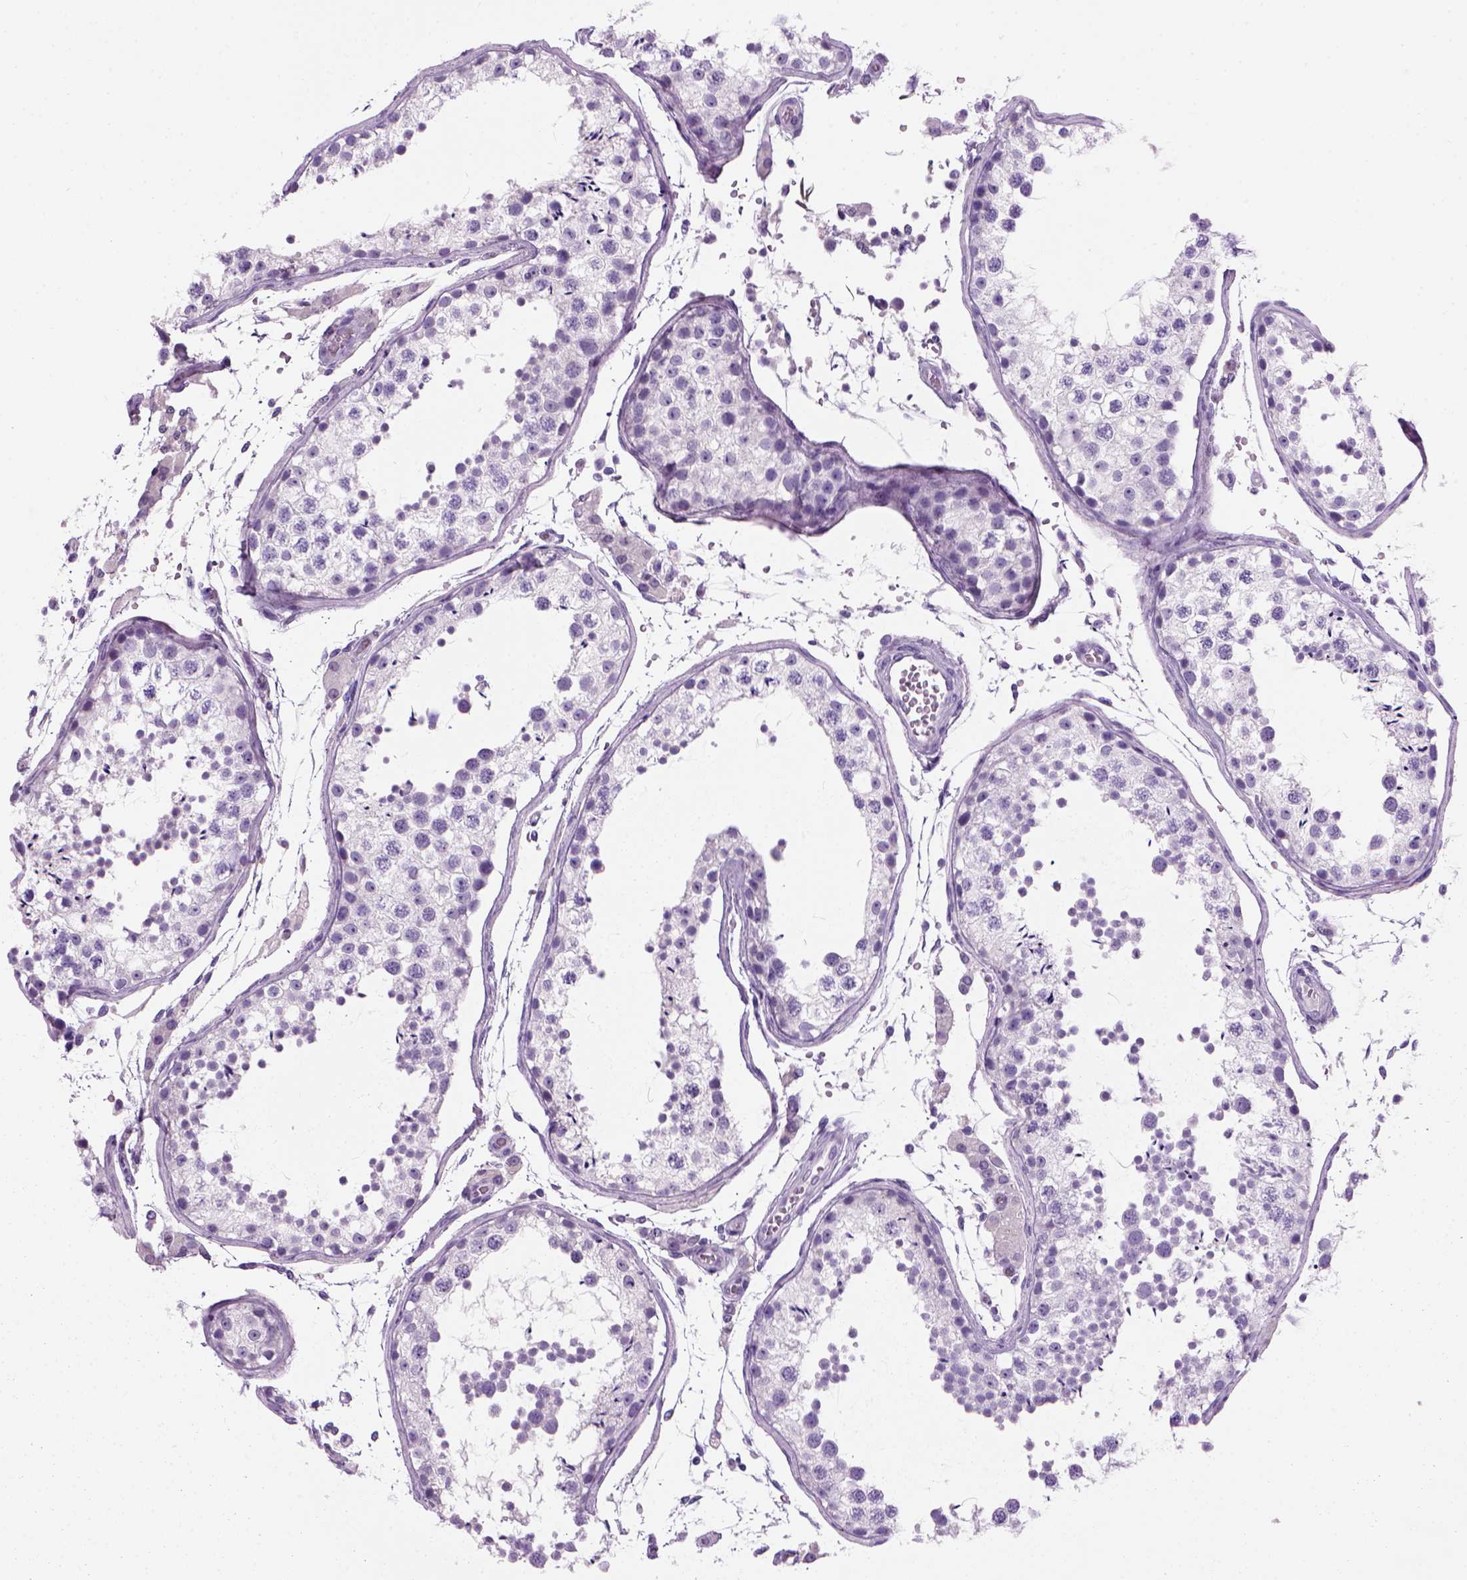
{"staining": {"intensity": "negative", "quantity": "none", "location": "none"}, "tissue": "testis", "cell_type": "Cells in seminiferous ducts", "image_type": "normal", "snomed": [{"axis": "morphology", "description": "Normal tissue, NOS"}, {"axis": "topography", "description": "Testis"}], "caption": "An IHC image of normal testis is shown. There is no staining in cells in seminiferous ducts of testis. The staining was performed using DAB to visualize the protein expression in brown, while the nuclei were stained in blue with hematoxylin (Magnification: 20x).", "gene": "MZB1", "patient": {"sex": "male", "age": 29}}